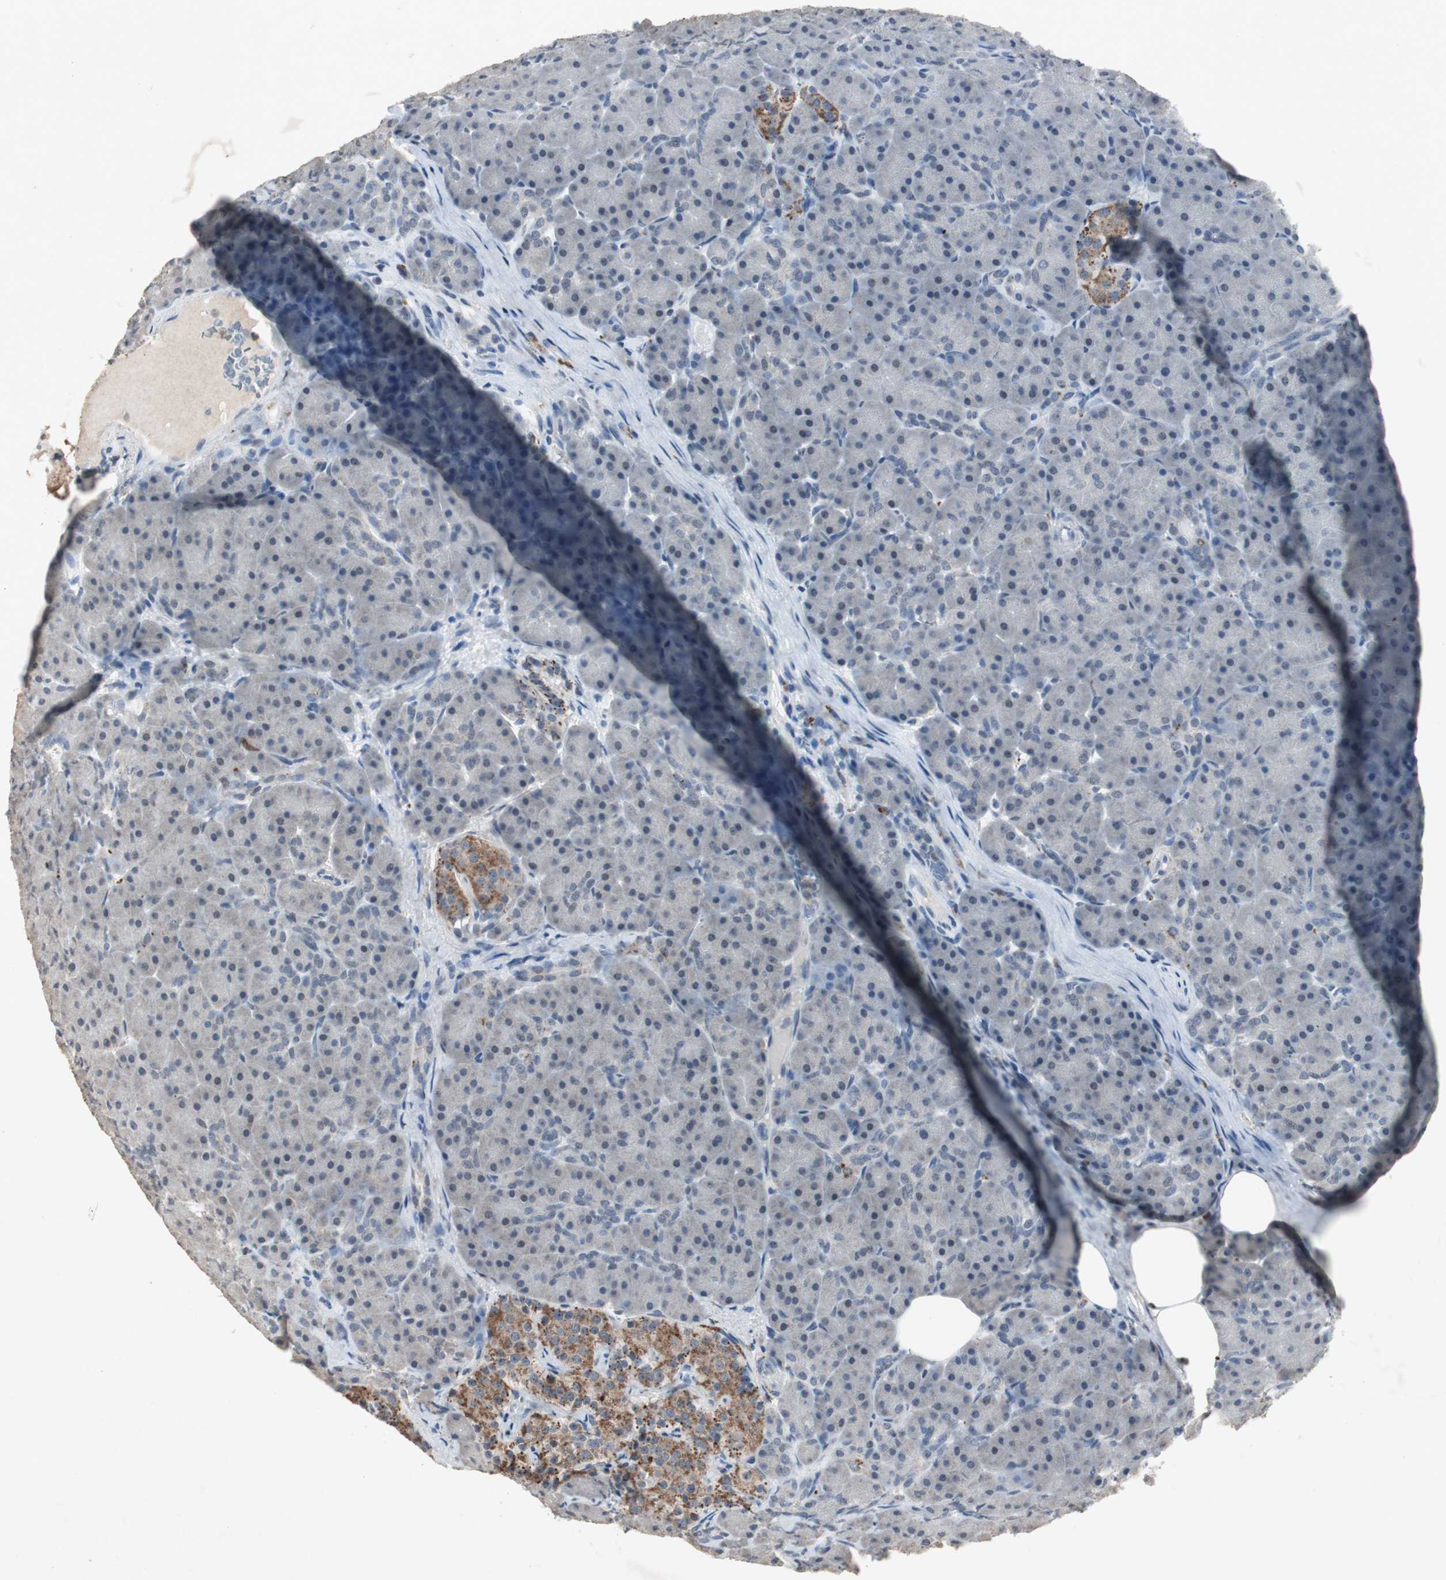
{"staining": {"intensity": "negative", "quantity": "none", "location": "none"}, "tissue": "pancreas", "cell_type": "Exocrine glandular cells", "image_type": "normal", "snomed": [{"axis": "morphology", "description": "Normal tissue, NOS"}, {"axis": "topography", "description": "Pancreas"}], "caption": "This photomicrograph is of benign pancreas stained with immunohistochemistry (IHC) to label a protein in brown with the nuclei are counter-stained blue. There is no staining in exocrine glandular cells.", "gene": "ADNP2", "patient": {"sex": "male", "age": 66}}